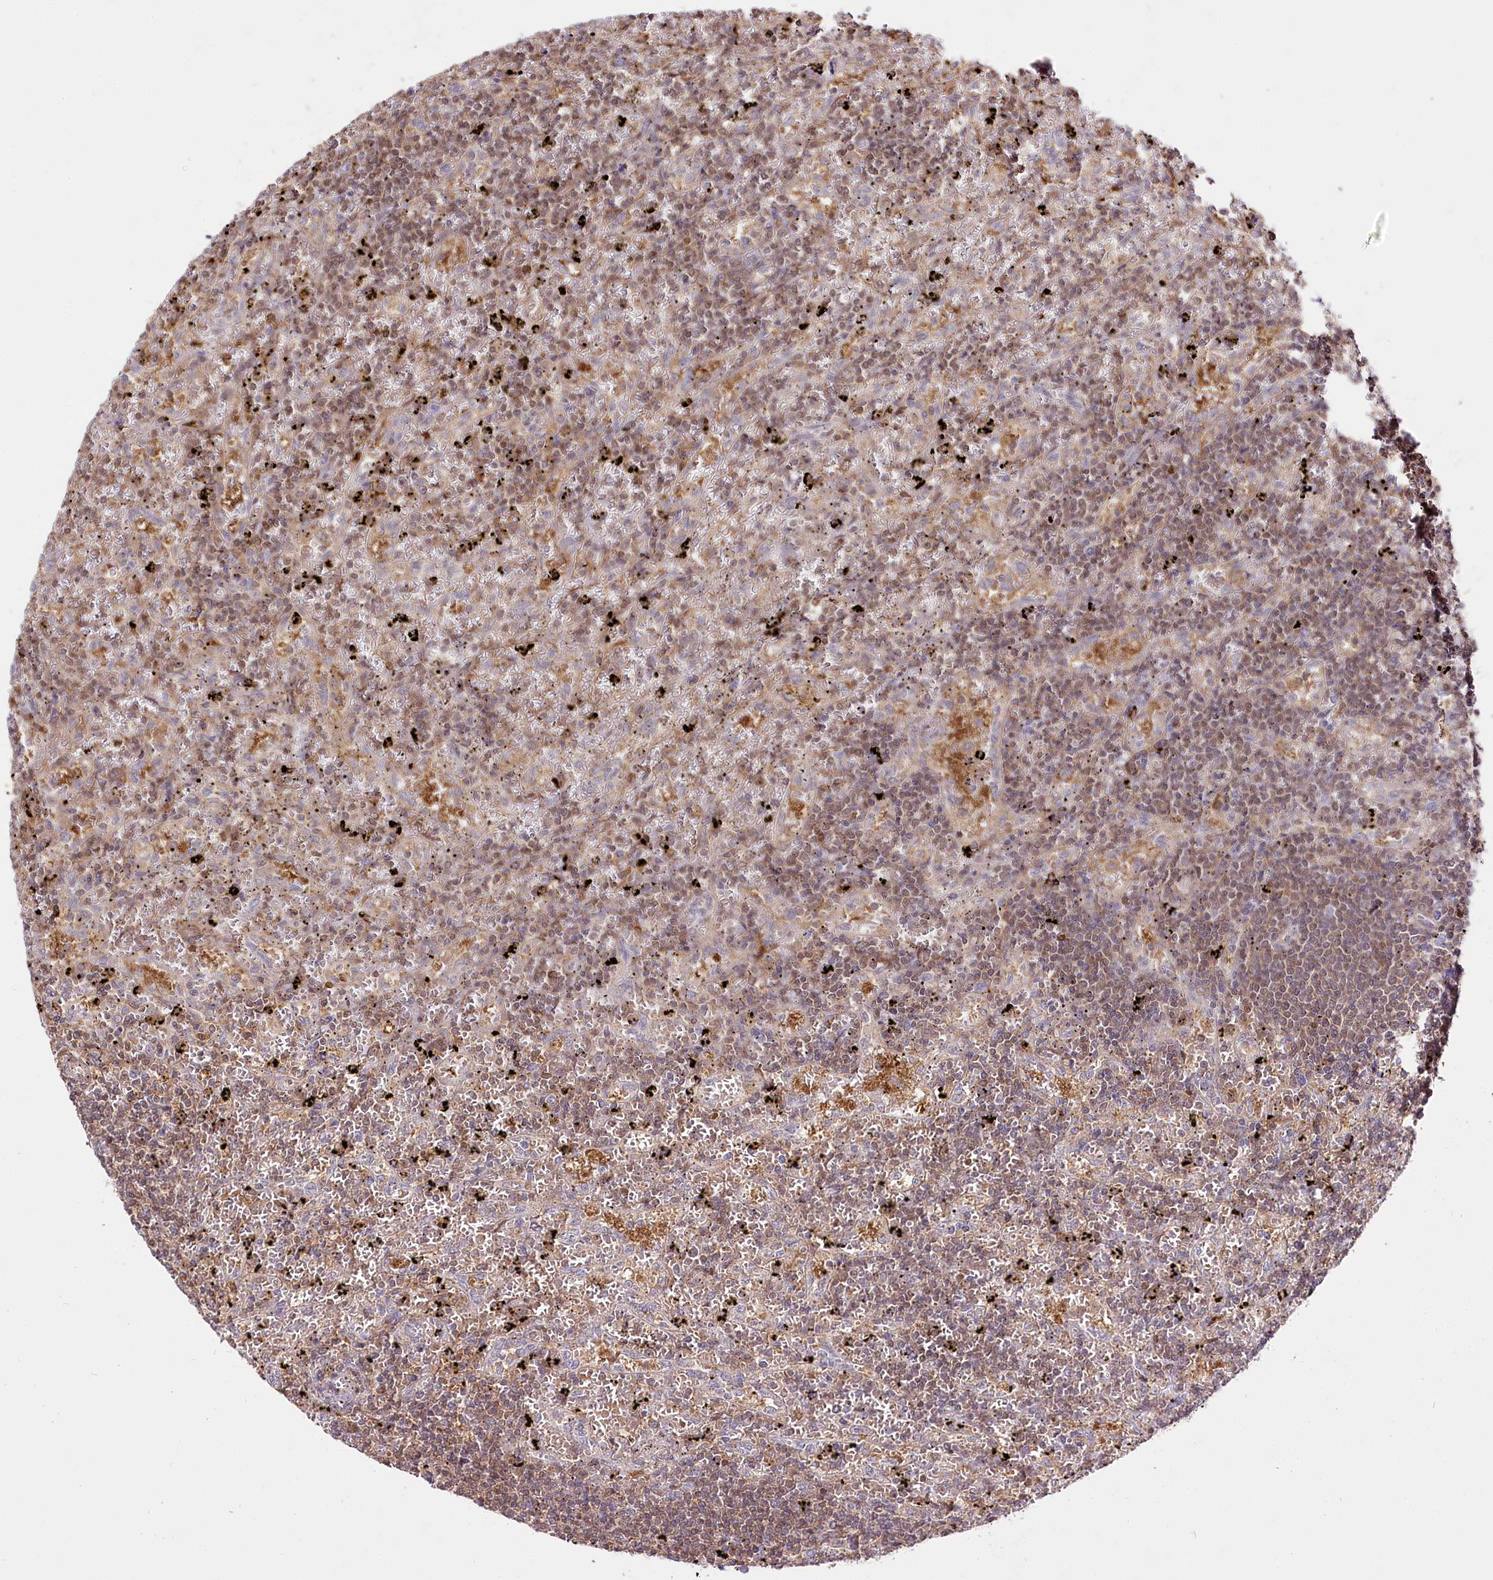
{"staining": {"intensity": "moderate", "quantity": ">75%", "location": "cytoplasmic/membranous"}, "tissue": "lymphoma", "cell_type": "Tumor cells", "image_type": "cancer", "snomed": [{"axis": "morphology", "description": "Malignant lymphoma, non-Hodgkin's type, Low grade"}, {"axis": "topography", "description": "Spleen"}], "caption": "A high-resolution image shows immunohistochemistry (IHC) staining of lymphoma, which reveals moderate cytoplasmic/membranous staining in about >75% of tumor cells. The protein of interest is shown in brown color, while the nuclei are stained blue.", "gene": "UGP2", "patient": {"sex": "male", "age": 76}}